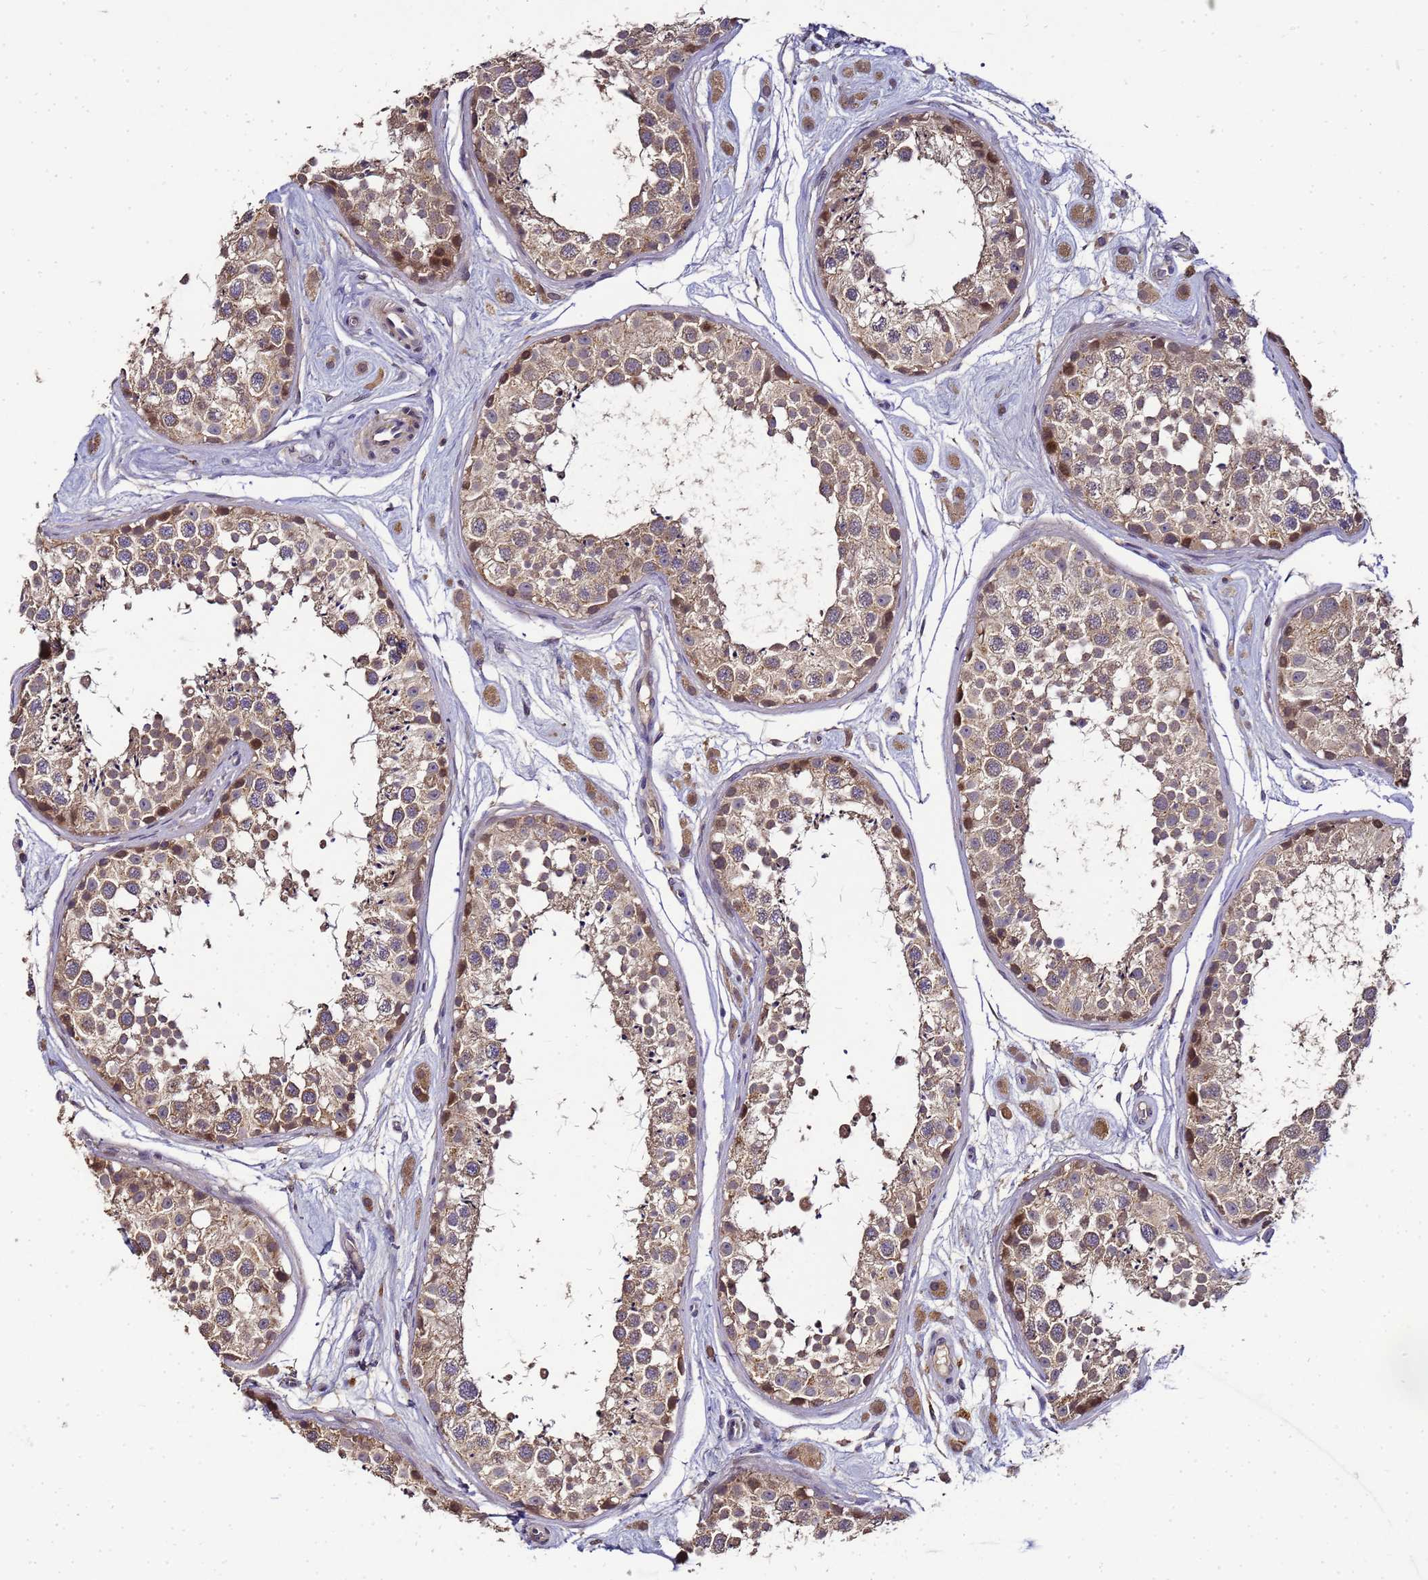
{"staining": {"intensity": "moderate", "quantity": ">75%", "location": "cytoplasmic/membranous,nuclear"}, "tissue": "testis", "cell_type": "Cells in seminiferous ducts", "image_type": "normal", "snomed": [{"axis": "morphology", "description": "Normal tissue, NOS"}, {"axis": "topography", "description": "Testis"}], "caption": "Immunohistochemical staining of normal testis reveals >75% levels of moderate cytoplasmic/membranous,nuclear protein positivity in about >75% of cells in seminiferous ducts. (IHC, brightfield microscopy, high magnification).", "gene": "LGI4", "patient": {"sex": "male", "age": 25}}